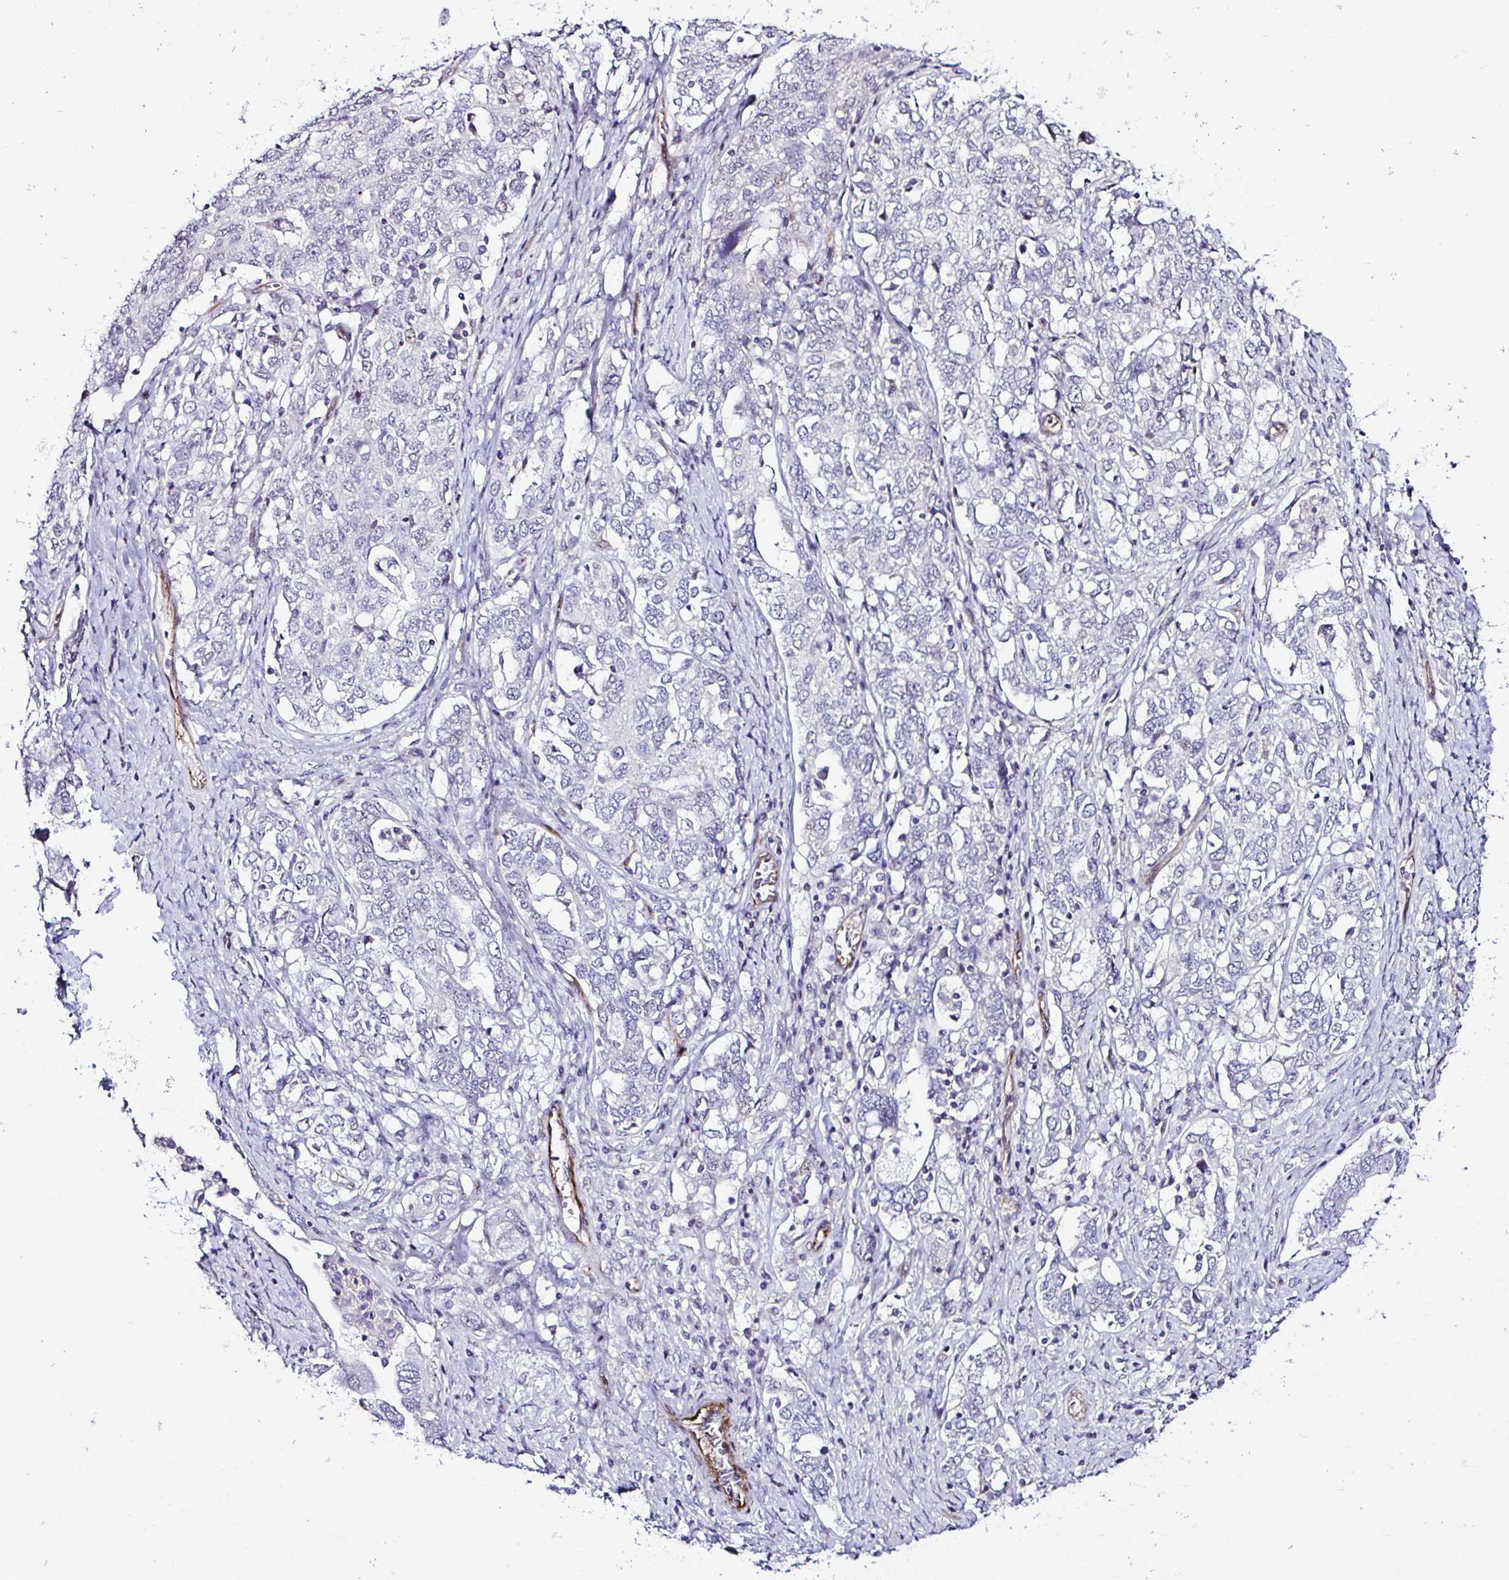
{"staining": {"intensity": "negative", "quantity": "none", "location": "none"}, "tissue": "ovarian cancer", "cell_type": "Tumor cells", "image_type": "cancer", "snomed": [{"axis": "morphology", "description": "Carcinoma, endometroid"}, {"axis": "topography", "description": "Ovary"}], "caption": "High power microscopy photomicrograph of an IHC micrograph of endometroid carcinoma (ovarian), revealing no significant expression in tumor cells.", "gene": "FBXO34", "patient": {"sex": "female", "age": 62}}